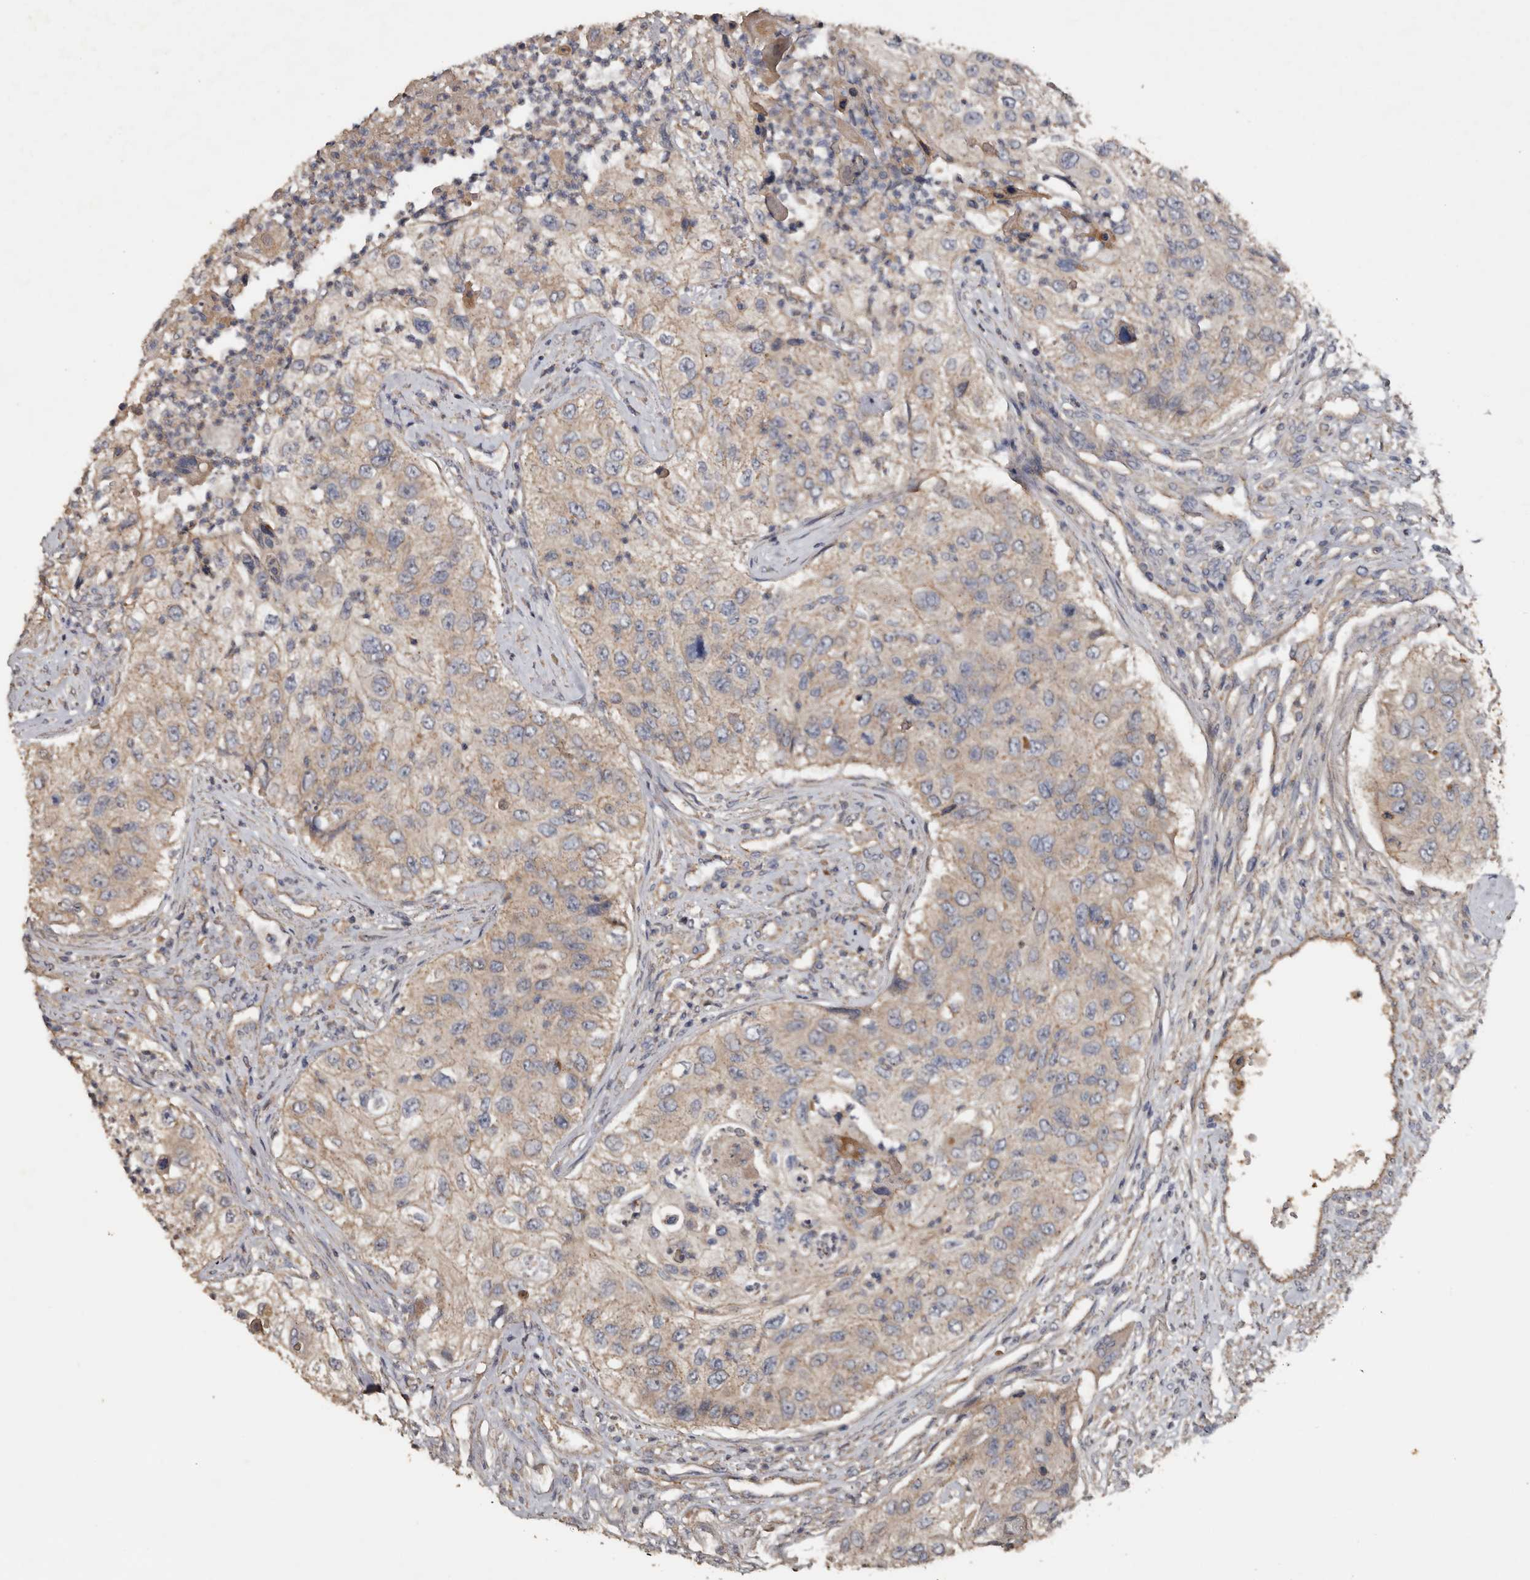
{"staining": {"intensity": "weak", "quantity": "25%-75%", "location": "cytoplasmic/membranous"}, "tissue": "urothelial cancer", "cell_type": "Tumor cells", "image_type": "cancer", "snomed": [{"axis": "morphology", "description": "Urothelial carcinoma, High grade"}, {"axis": "topography", "description": "Urinary bladder"}], "caption": "Tumor cells display low levels of weak cytoplasmic/membranous positivity in approximately 25%-75% of cells in human high-grade urothelial carcinoma. (IHC, brightfield microscopy, high magnification).", "gene": "HYAL4", "patient": {"sex": "female", "age": 60}}